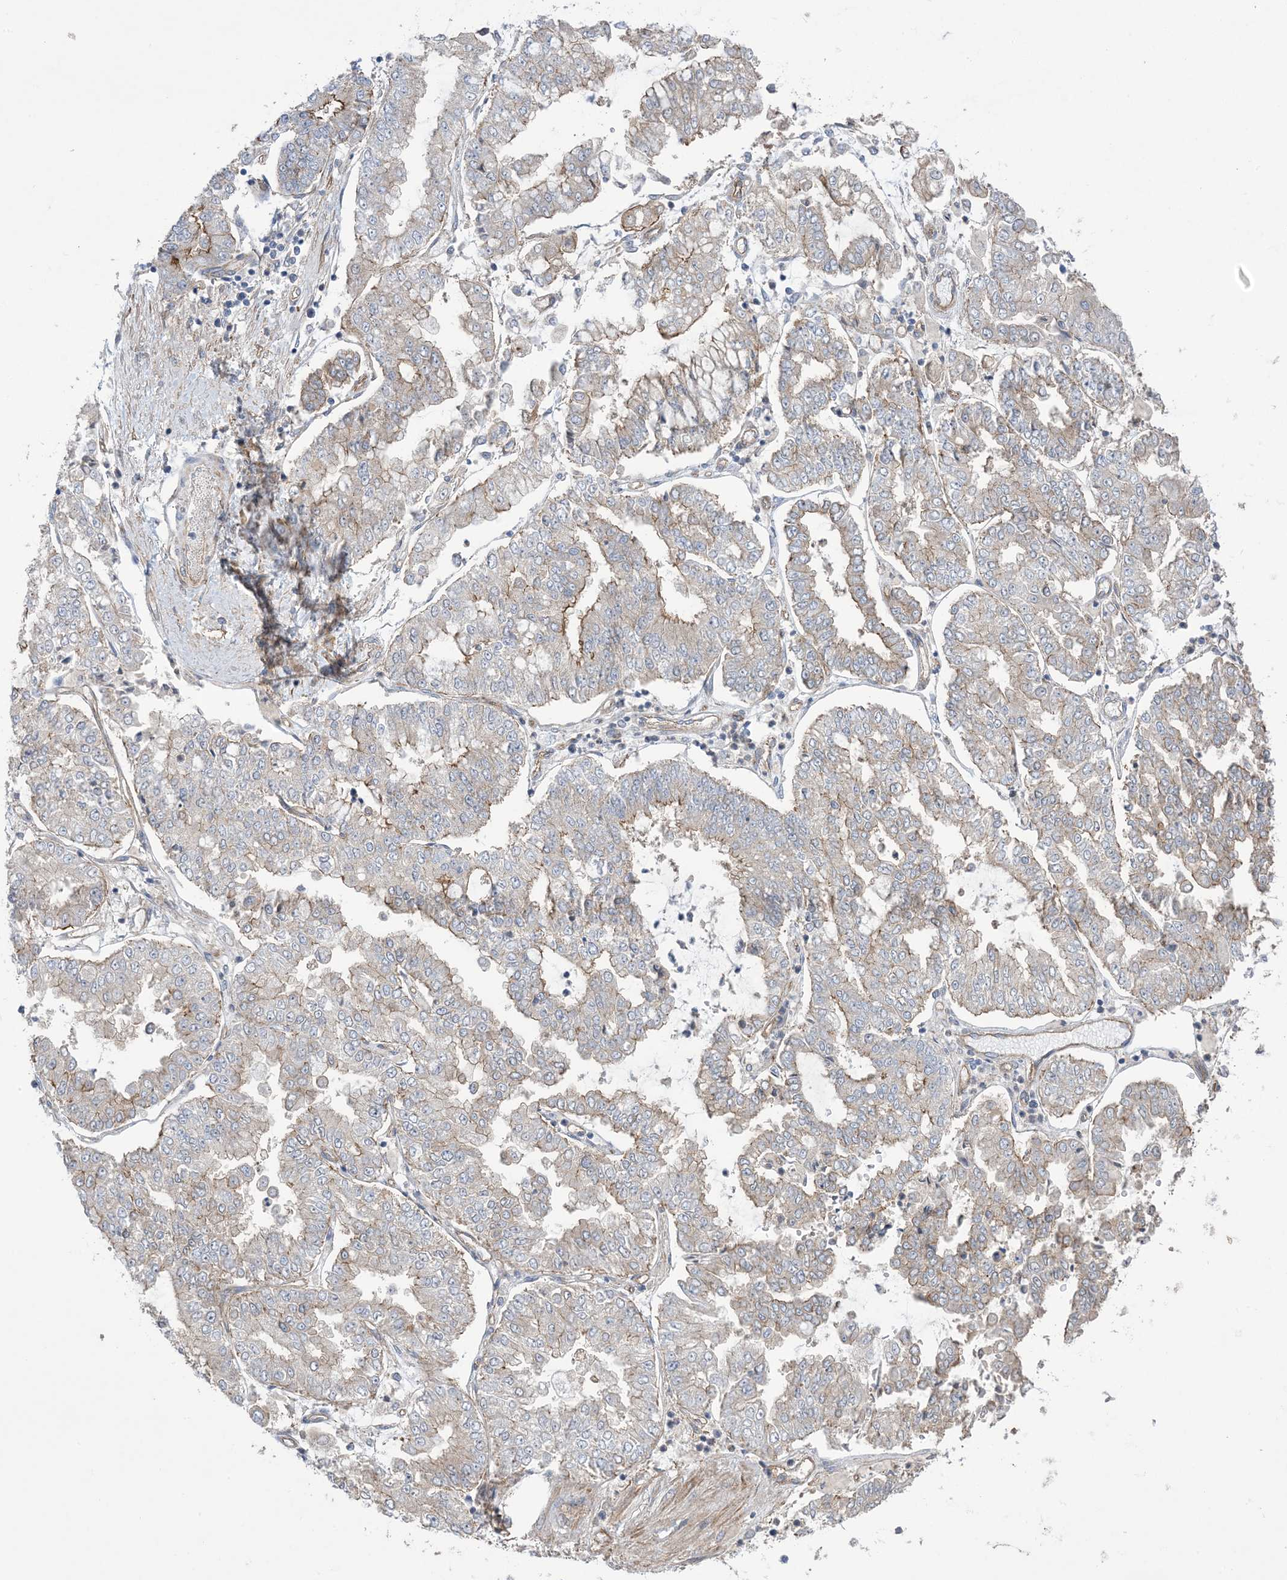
{"staining": {"intensity": "moderate", "quantity": "<25%", "location": "cytoplasmic/membranous"}, "tissue": "stomach cancer", "cell_type": "Tumor cells", "image_type": "cancer", "snomed": [{"axis": "morphology", "description": "Adenocarcinoma, NOS"}, {"axis": "topography", "description": "Stomach"}], "caption": "Adenocarcinoma (stomach) stained with DAB (3,3'-diaminobenzidine) IHC exhibits low levels of moderate cytoplasmic/membranous positivity in about <25% of tumor cells. (brown staining indicates protein expression, while blue staining denotes nuclei).", "gene": "CCNY", "patient": {"sex": "male", "age": 76}}